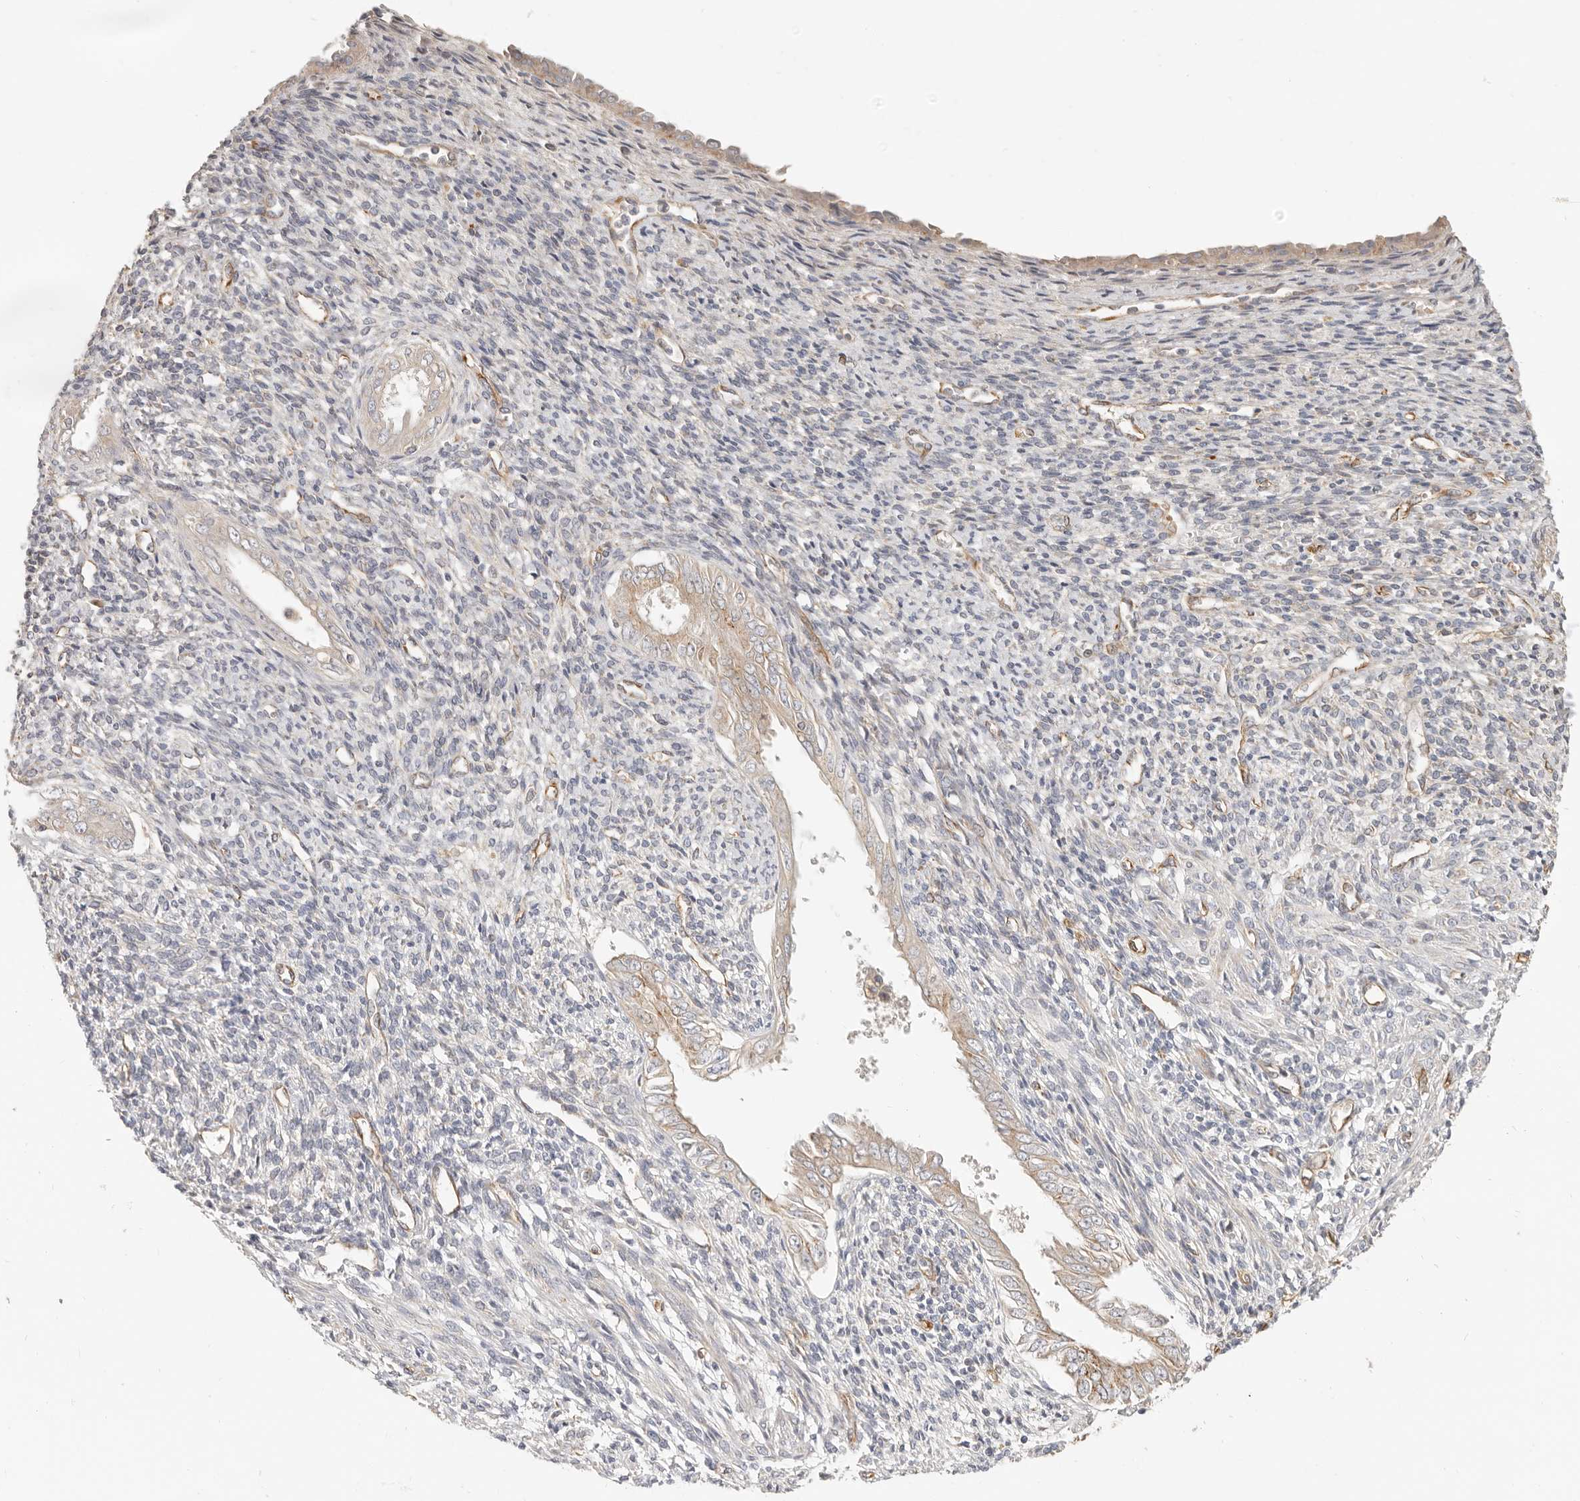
{"staining": {"intensity": "negative", "quantity": "none", "location": "none"}, "tissue": "endometrium", "cell_type": "Cells in endometrial stroma", "image_type": "normal", "snomed": [{"axis": "morphology", "description": "Normal tissue, NOS"}, {"axis": "topography", "description": "Endometrium"}], "caption": "Cells in endometrial stroma show no significant positivity in unremarkable endometrium. (Brightfield microscopy of DAB (3,3'-diaminobenzidine) immunohistochemistry (IHC) at high magnification).", "gene": "SPRING1", "patient": {"sex": "female", "age": 66}}